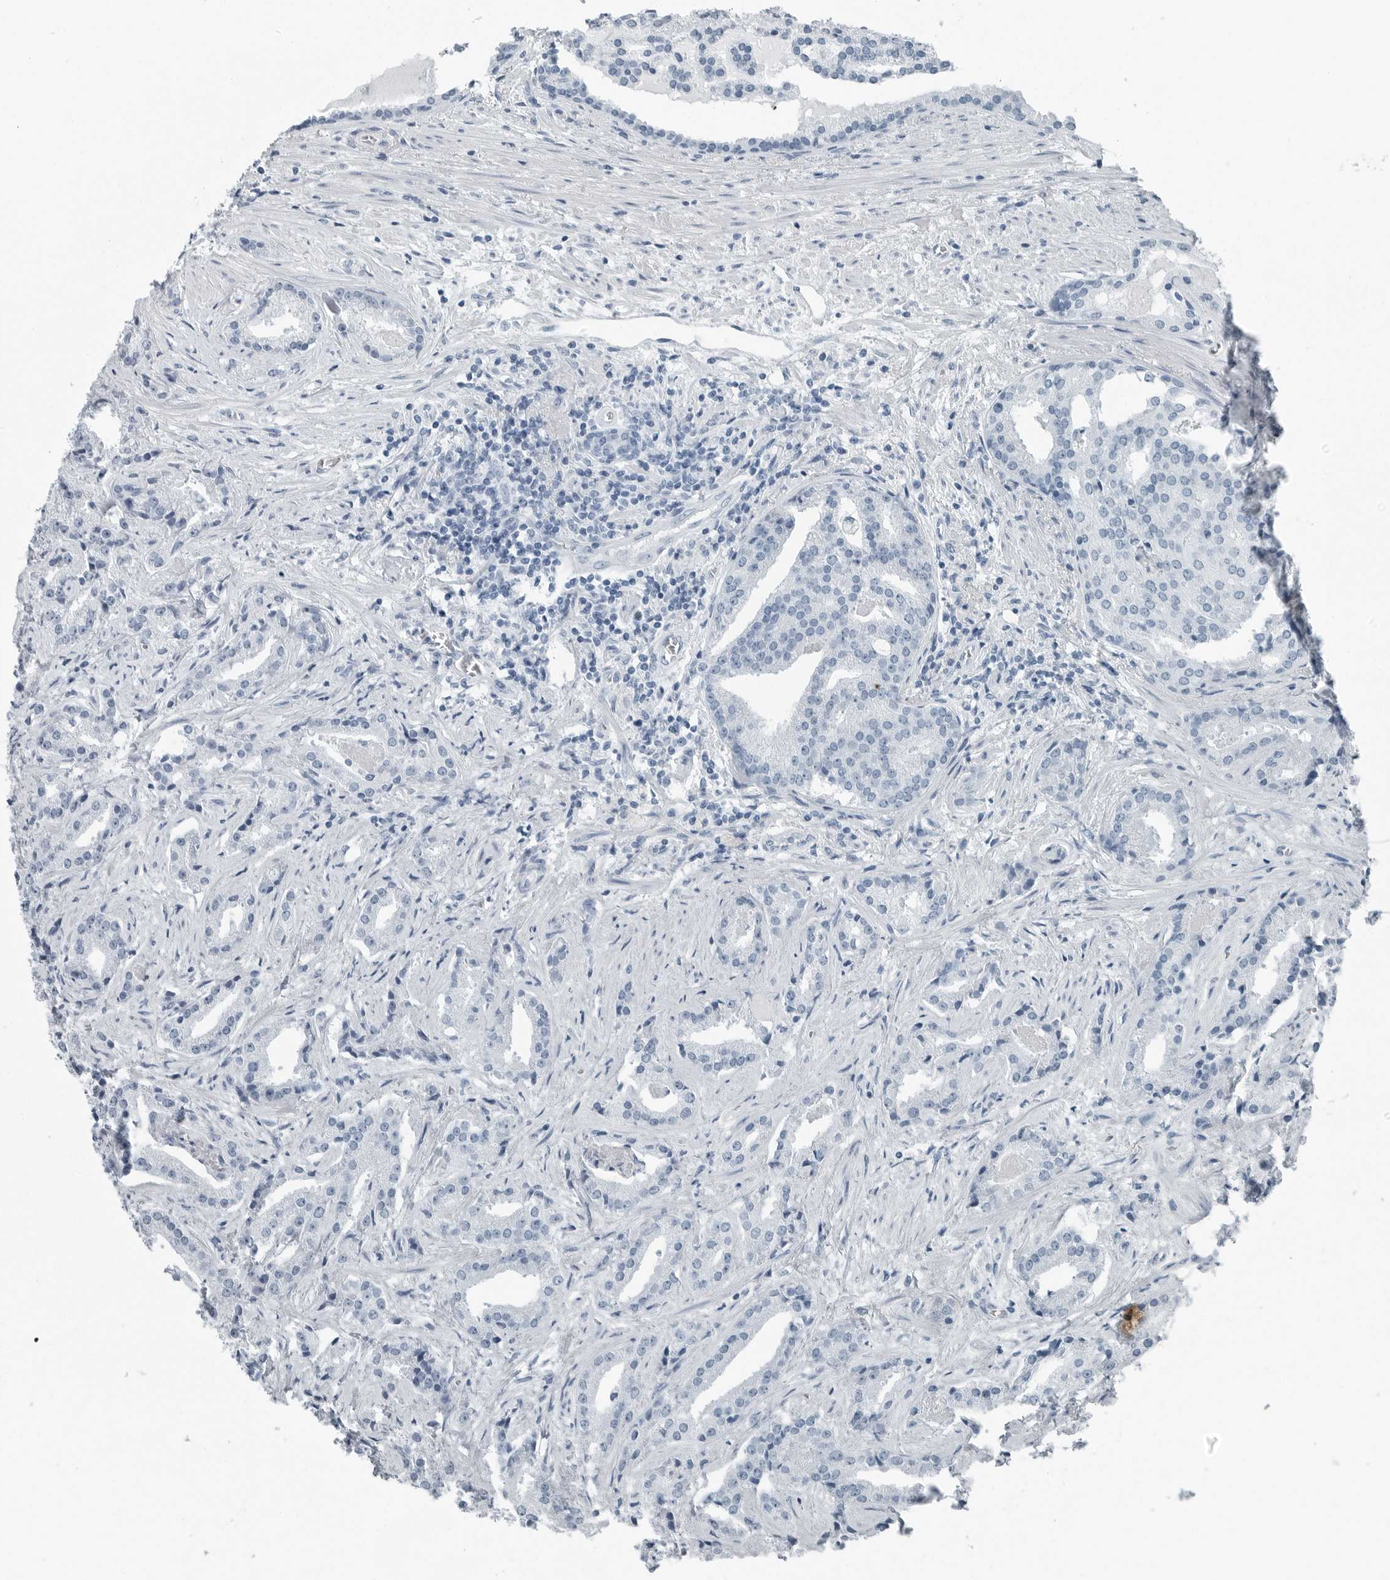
{"staining": {"intensity": "negative", "quantity": "none", "location": "none"}, "tissue": "prostate cancer", "cell_type": "Tumor cells", "image_type": "cancer", "snomed": [{"axis": "morphology", "description": "Adenocarcinoma, Low grade"}, {"axis": "topography", "description": "Prostate"}], "caption": "Tumor cells show no significant staining in prostate cancer (adenocarcinoma (low-grade)). (Stains: DAB immunohistochemistry with hematoxylin counter stain, Microscopy: brightfield microscopy at high magnification).", "gene": "ZPBP2", "patient": {"sex": "male", "age": 67}}